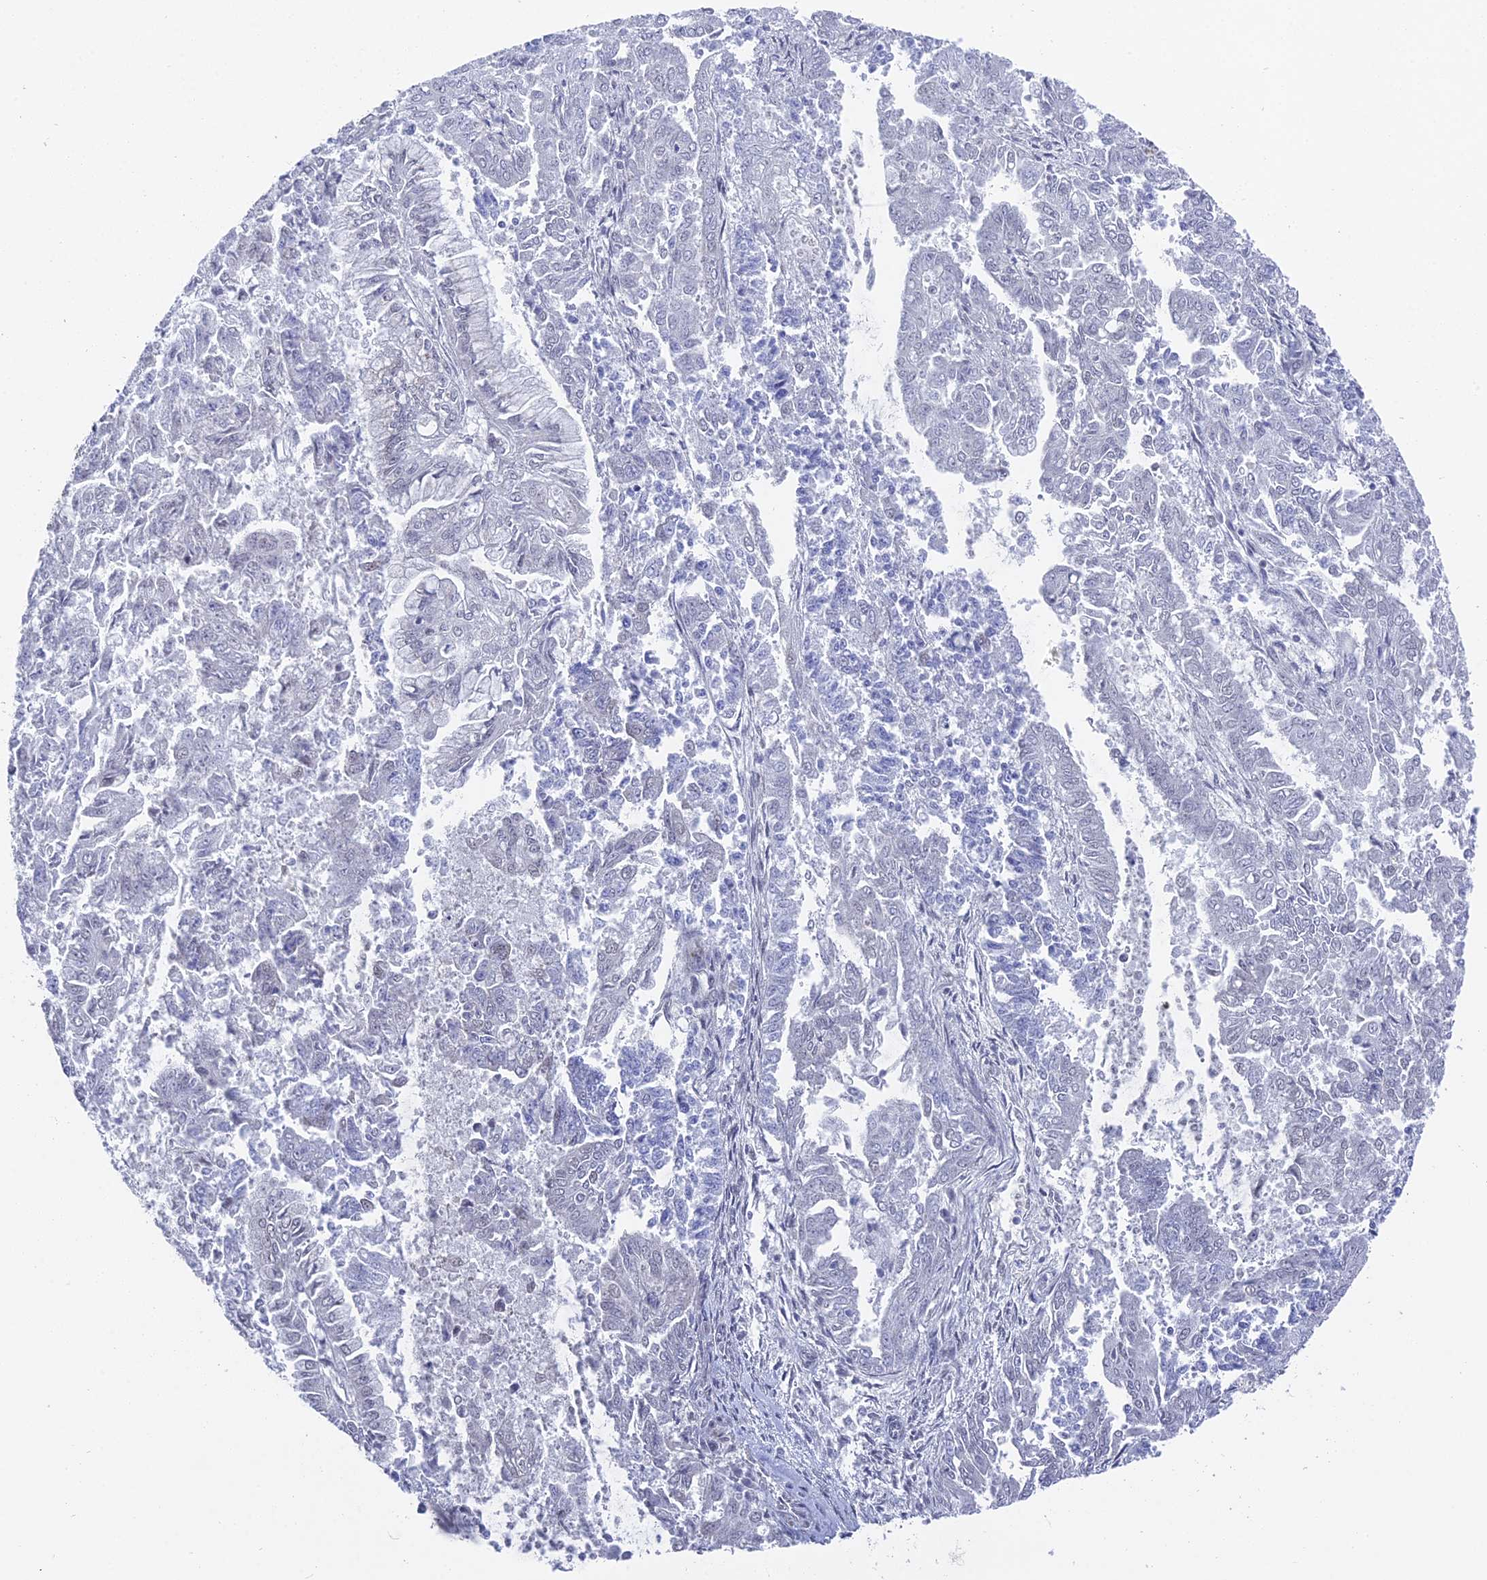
{"staining": {"intensity": "weak", "quantity": "<25%", "location": "nuclear"}, "tissue": "endometrial cancer", "cell_type": "Tumor cells", "image_type": "cancer", "snomed": [{"axis": "morphology", "description": "Adenocarcinoma, NOS"}, {"axis": "topography", "description": "Endometrium"}], "caption": "Immunohistochemistry (IHC) micrograph of human endometrial cancer stained for a protein (brown), which demonstrates no positivity in tumor cells.", "gene": "FHIP2A", "patient": {"sex": "female", "age": 73}}